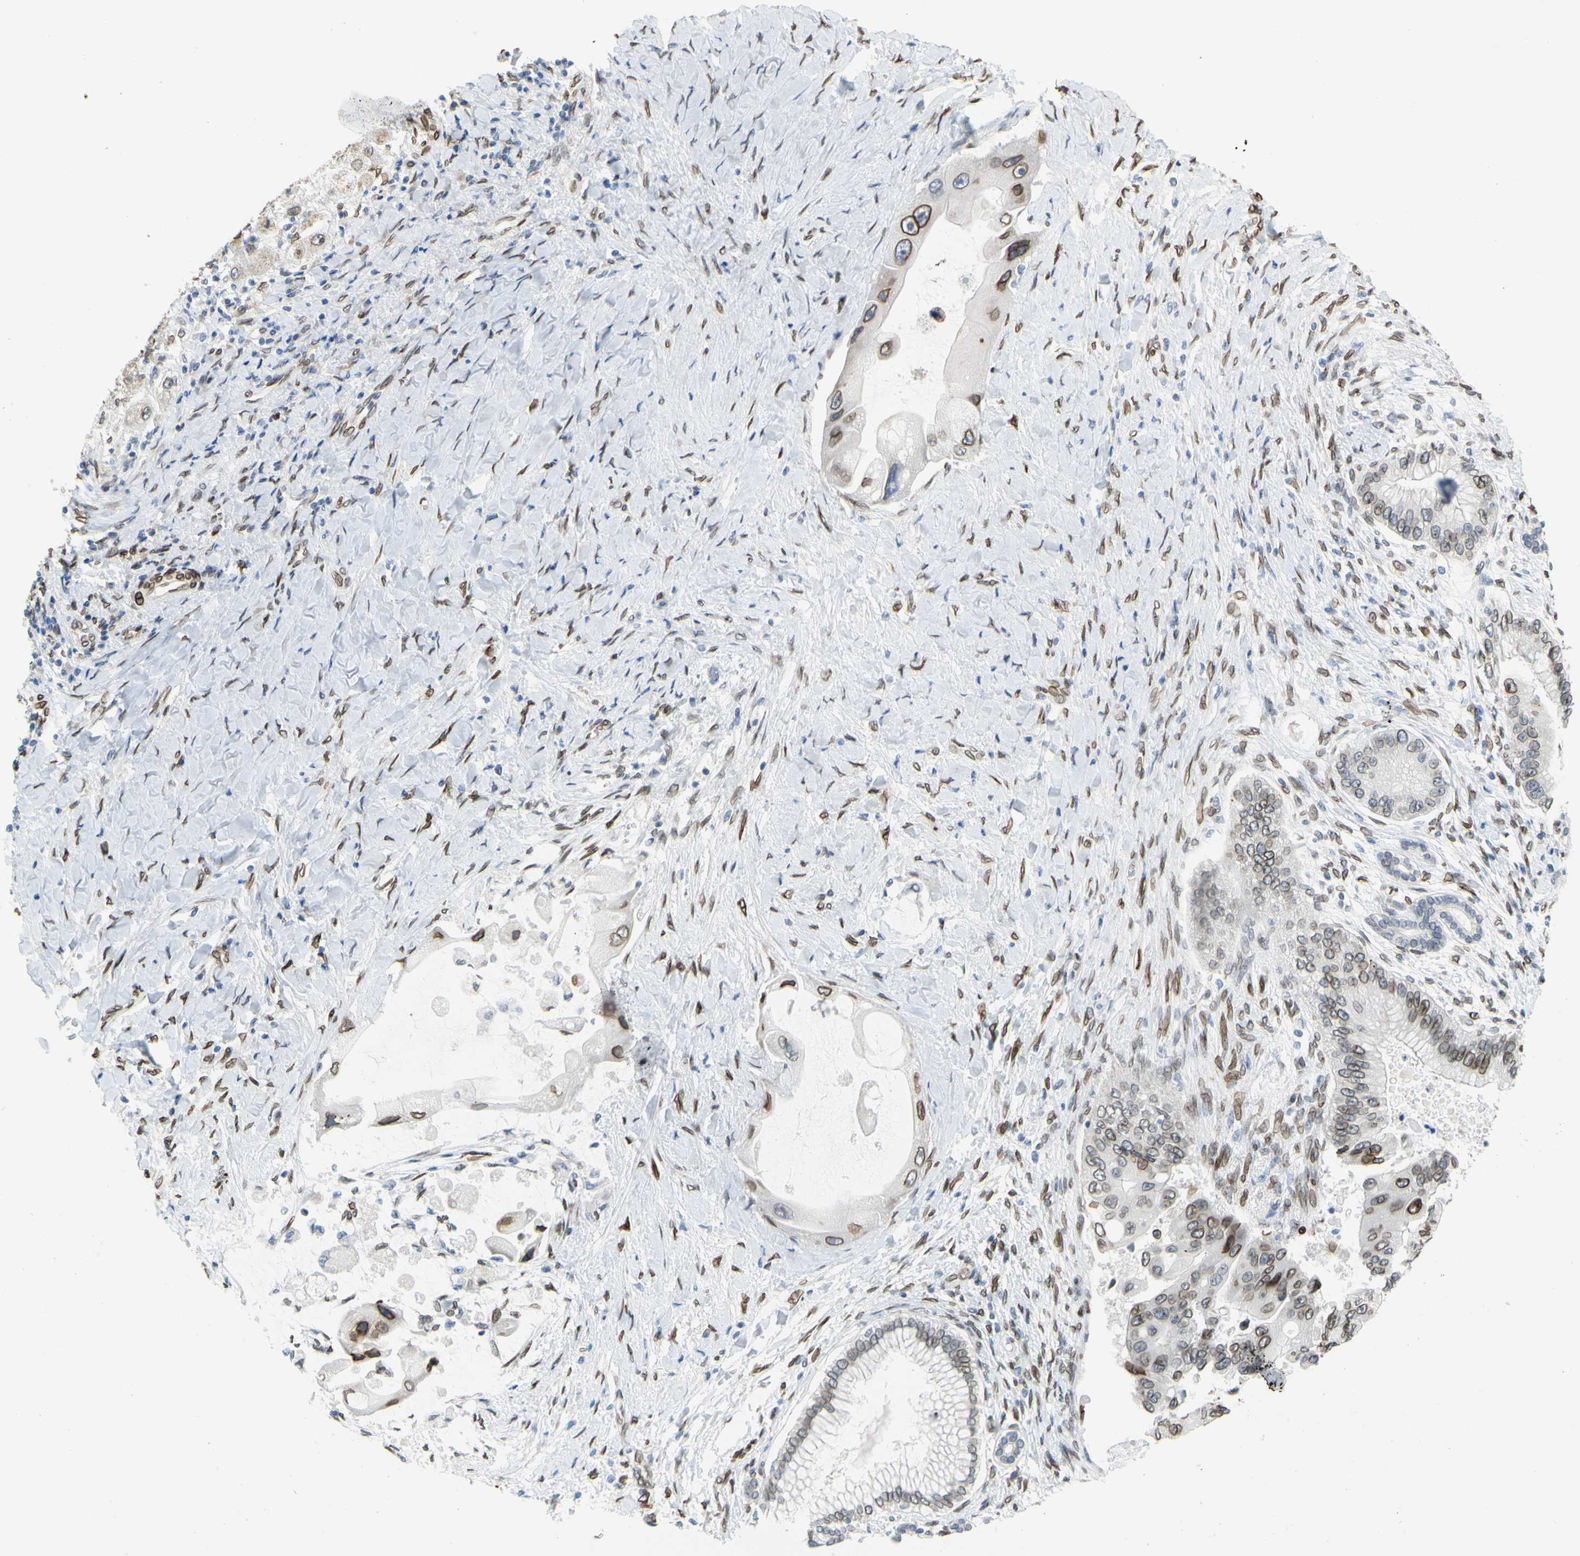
{"staining": {"intensity": "moderate", "quantity": "<25%", "location": "cytoplasmic/membranous,nuclear"}, "tissue": "liver cancer", "cell_type": "Tumor cells", "image_type": "cancer", "snomed": [{"axis": "morphology", "description": "Normal tissue, NOS"}, {"axis": "morphology", "description": "Cholangiocarcinoma"}, {"axis": "topography", "description": "Liver"}, {"axis": "topography", "description": "Peripheral nerve tissue"}], "caption": "Immunohistochemistry histopathology image of liver cancer stained for a protein (brown), which exhibits low levels of moderate cytoplasmic/membranous and nuclear staining in about <25% of tumor cells.", "gene": "SUN1", "patient": {"sex": "male", "age": 50}}